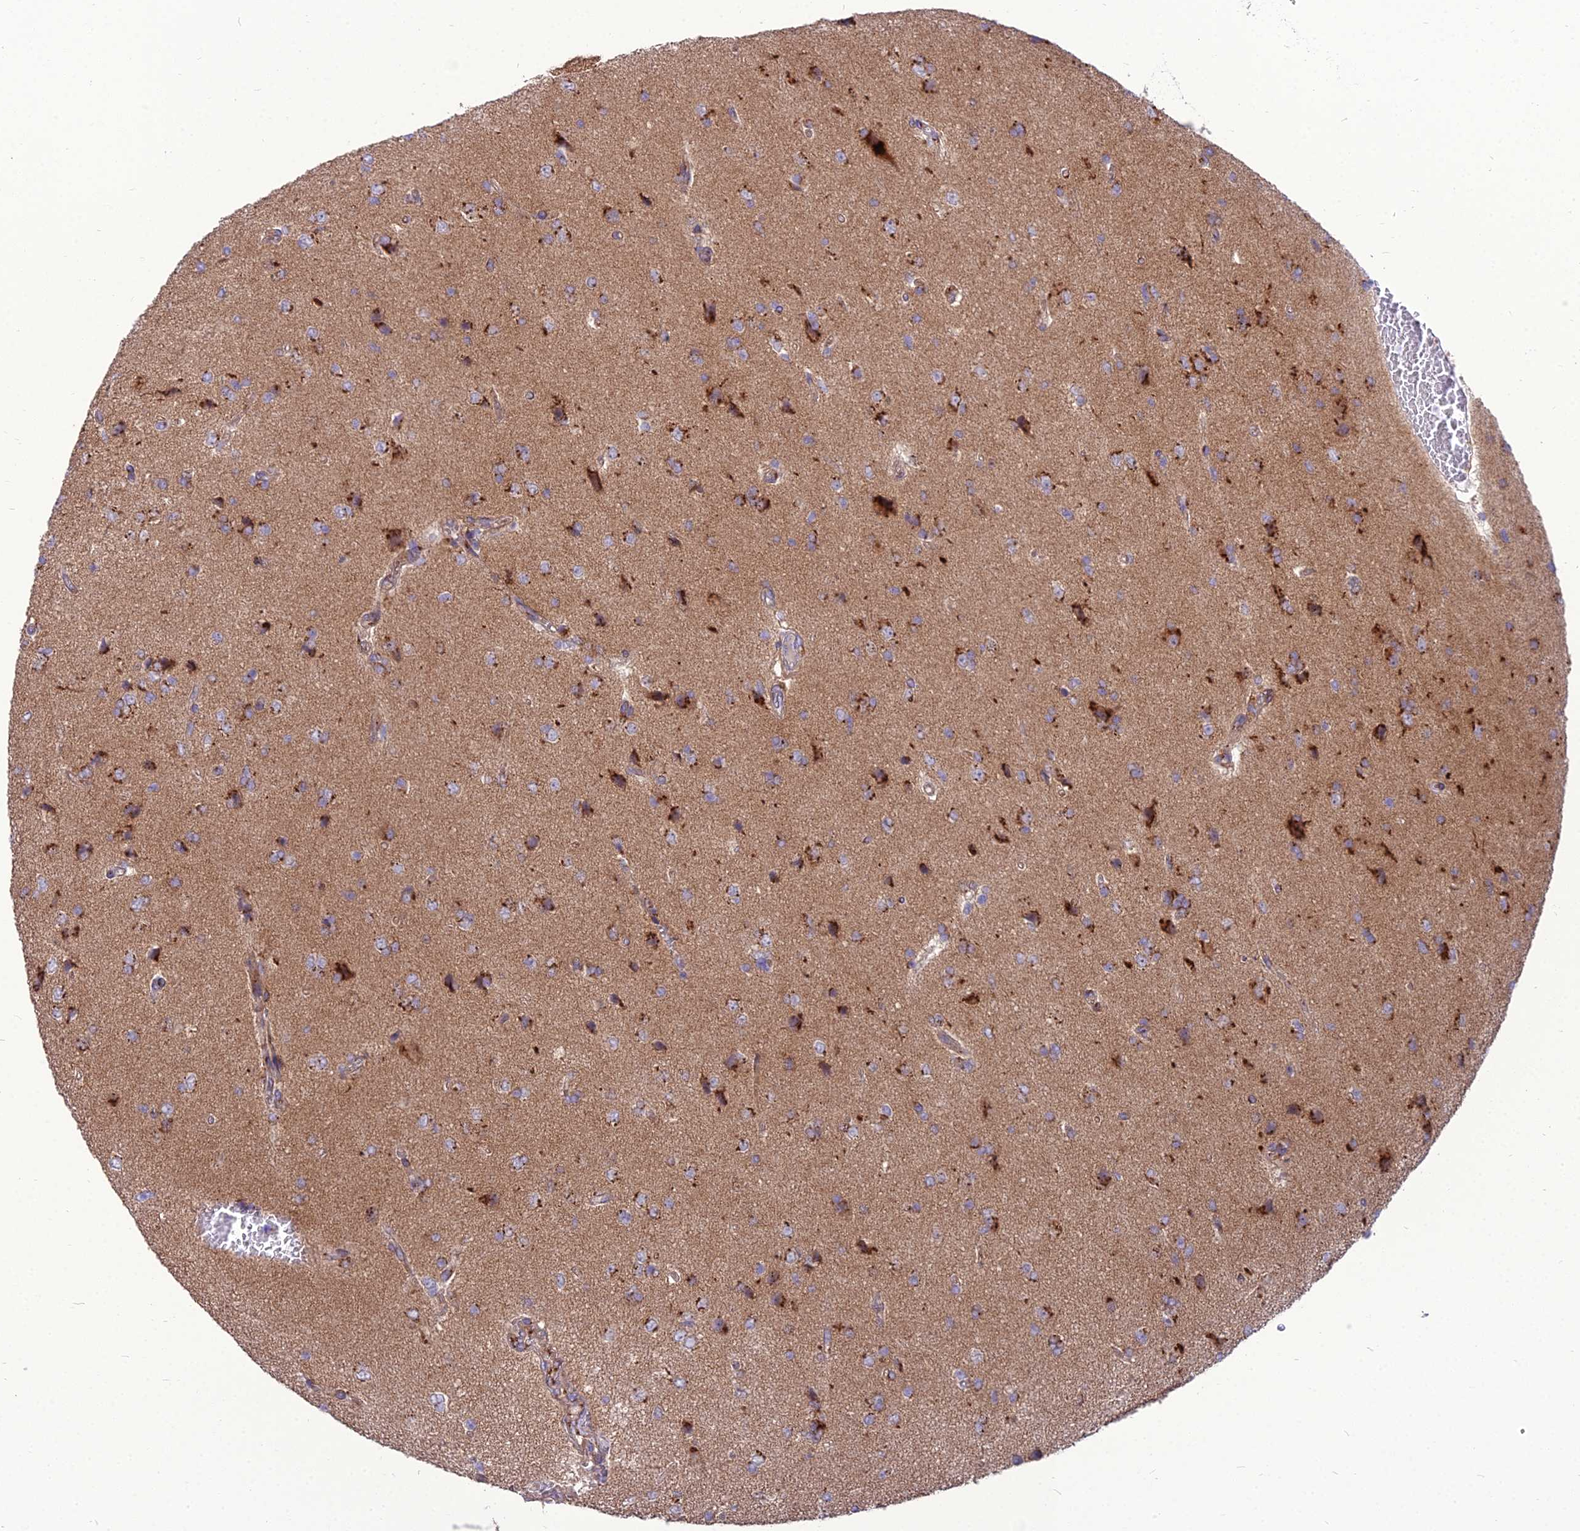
{"staining": {"intensity": "strong", "quantity": "25%-75%", "location": "cytoplasmic/membranous"}, "tissue": "glioma", "cell_type": "Tumor cells", "image_type": "cancer", "snomed": [{"axis": "morphology", "description": "Glioma, malignant, High grade"}, {"axis": "topography", "description": "Brain"}], "caption": "Immunohistochemistry (IHC) of malignant glioma (high-grade) demonstrates high levels of strong cytoplasmic/membranous positivity in about 25%-75% of tumor cells.", "gene": "SPRYD7", "patient": {"sex": "male", "age": 56}}